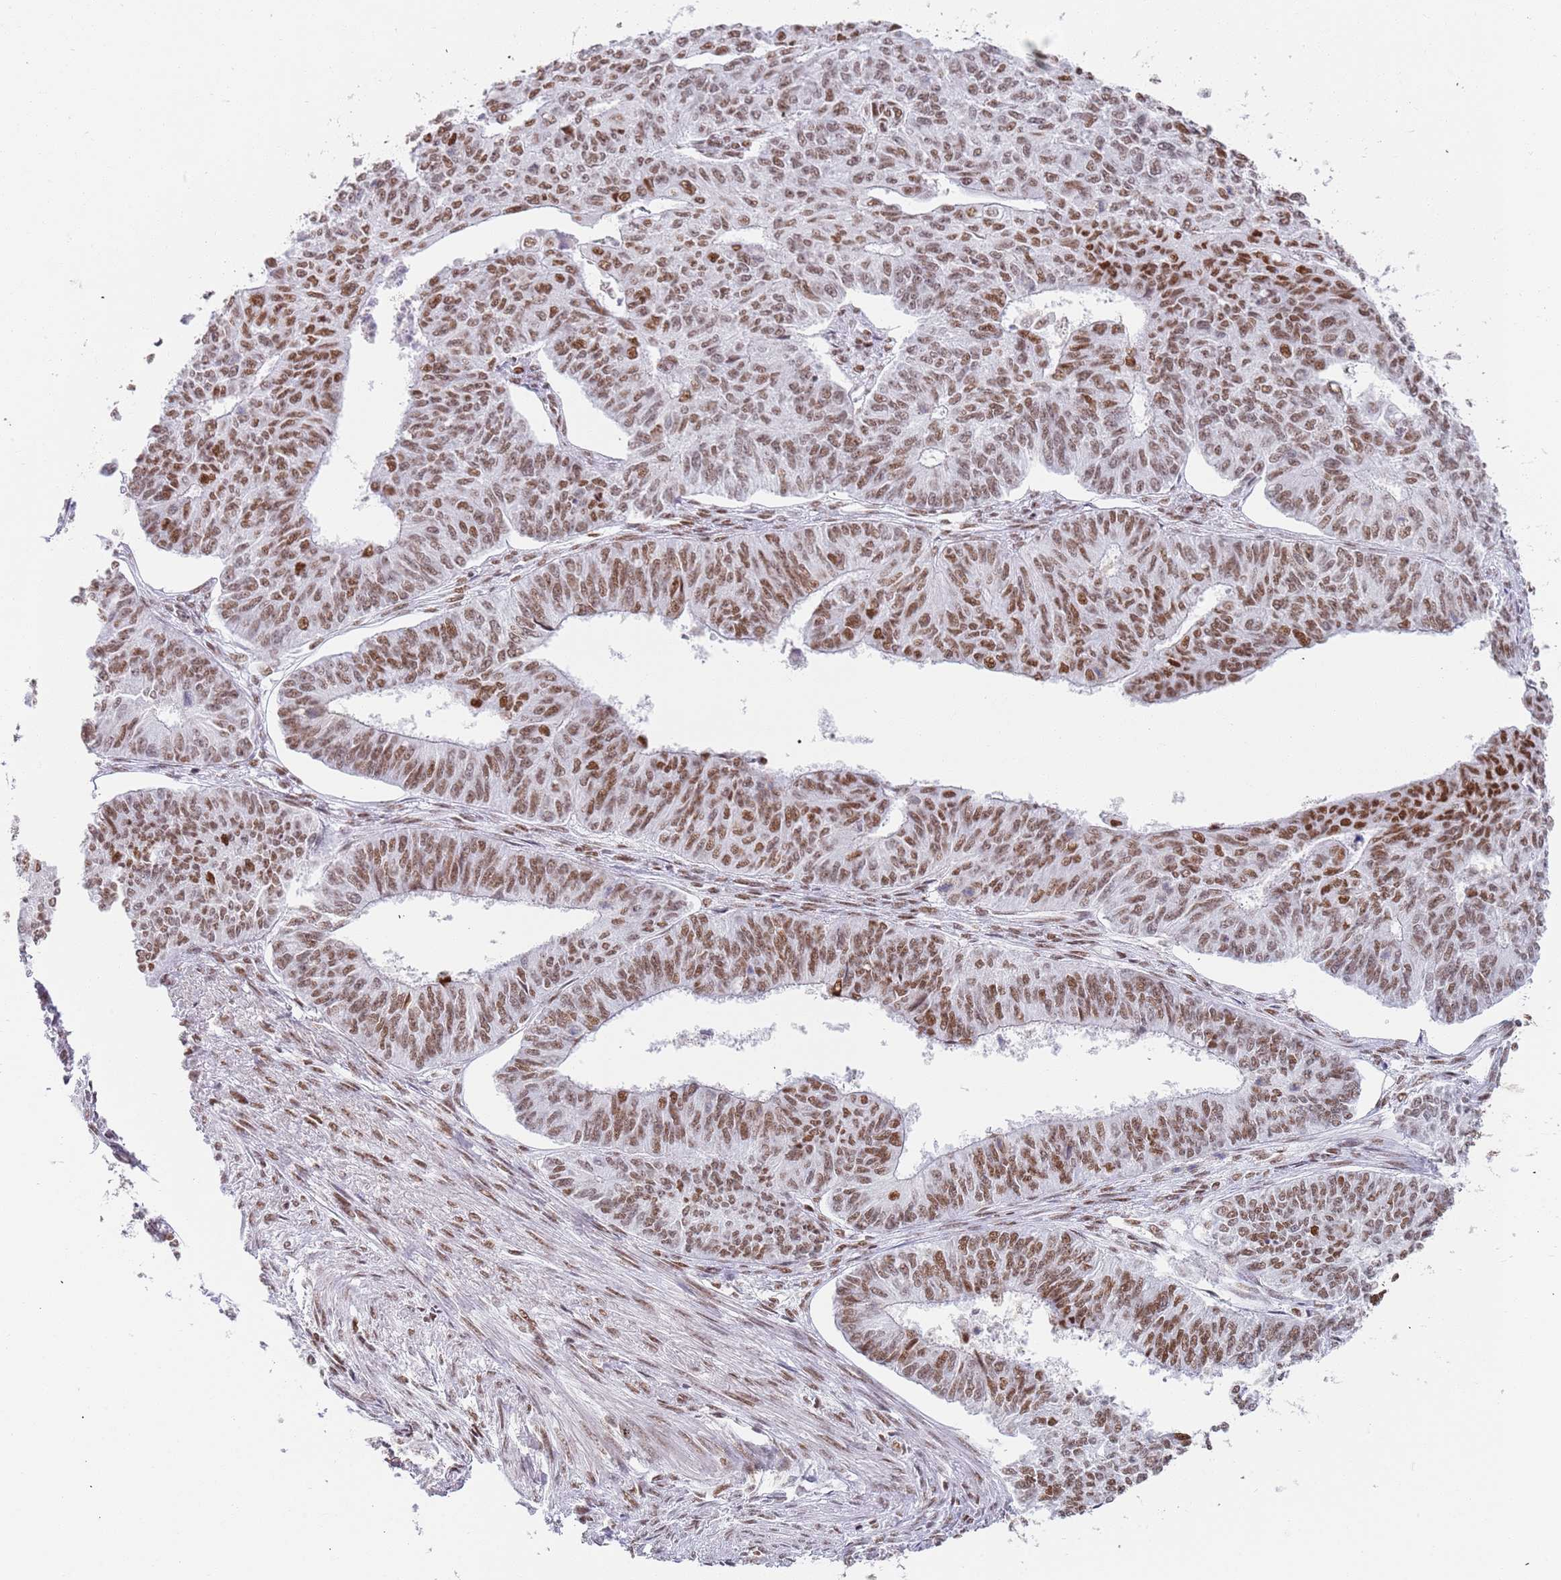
{"staining": {"intensity": "moderate", "quantity": ">75%", "location": "nuclear"}, "tissue": "endometrial cancer", "cell_type": "Tumor cells", "image_type": "cancer", "snomed": [{"axis": "morphology", "description": "Adenocarcinoma, NOS"}, {"axis": "topography", "description": "Endometrium"}], "caption": "Endometrial cancer (adenocarcinoma) was stained to show a protein in brown. There is medium levels of moderate nuclear positivity in about >75% of tumor cells.", "gene": "AKAP8L", "patient": {"sex": "female", "age": 32}}